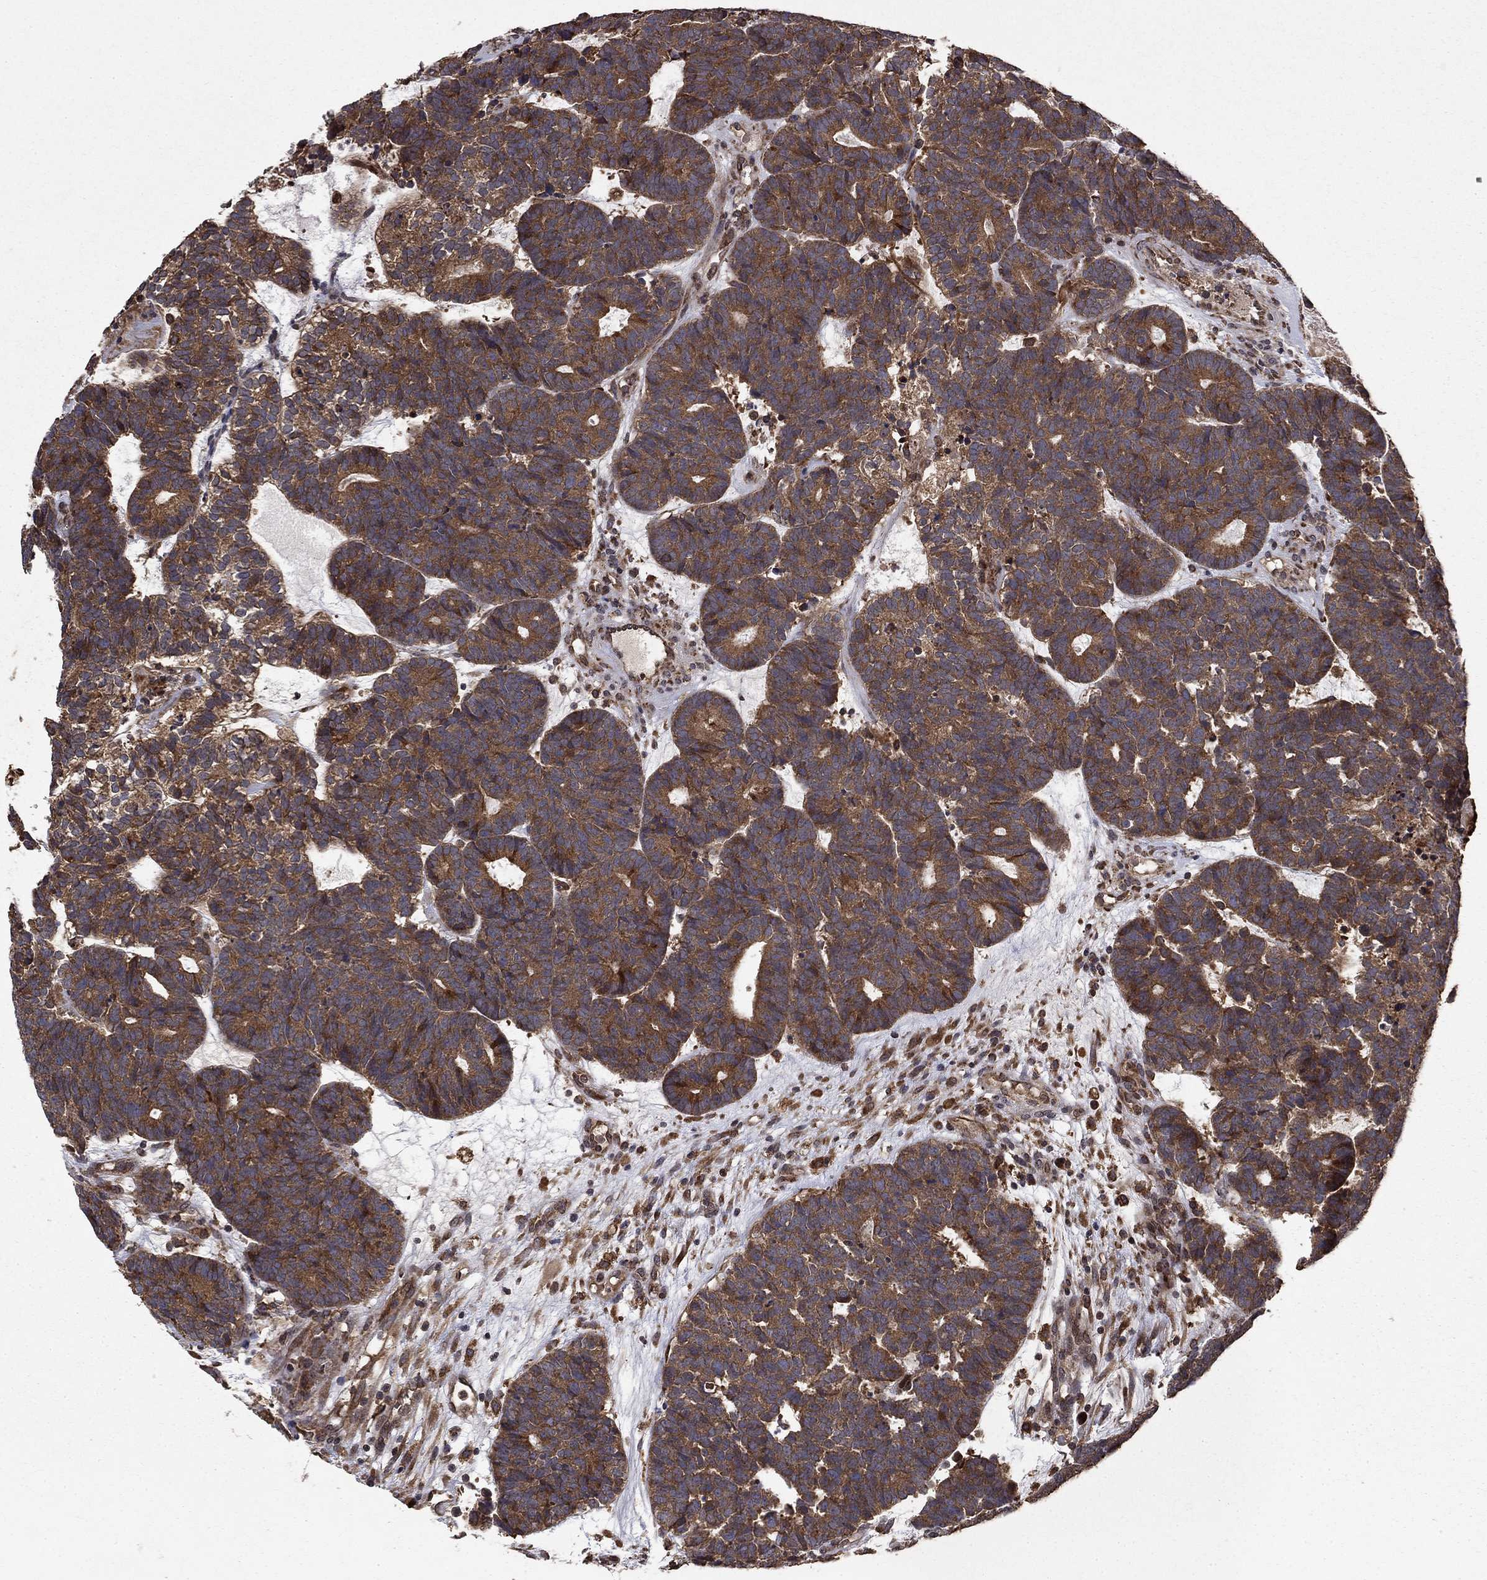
{"staining": {"intensity": "strong", "quantity": ">75%", "location": "cytoplasmic/membranous"}, "tissue": "head and neck cancer", "cell_type": "Tumor cells", "image_type": "cancer", "snomed": [{"axis": "morphology", "description": "Adenocarcinoma, NOS"}, {"axis": "topography", "description": "Head-Neck"}], "caption": "Tumor cells exhibit strong cytoplasmic/membranous staining in about >75% of cells in adenocarcinoma (head and neck).", "gene": "BABAM2", "patient": {"sex": "female", "age": 81}}